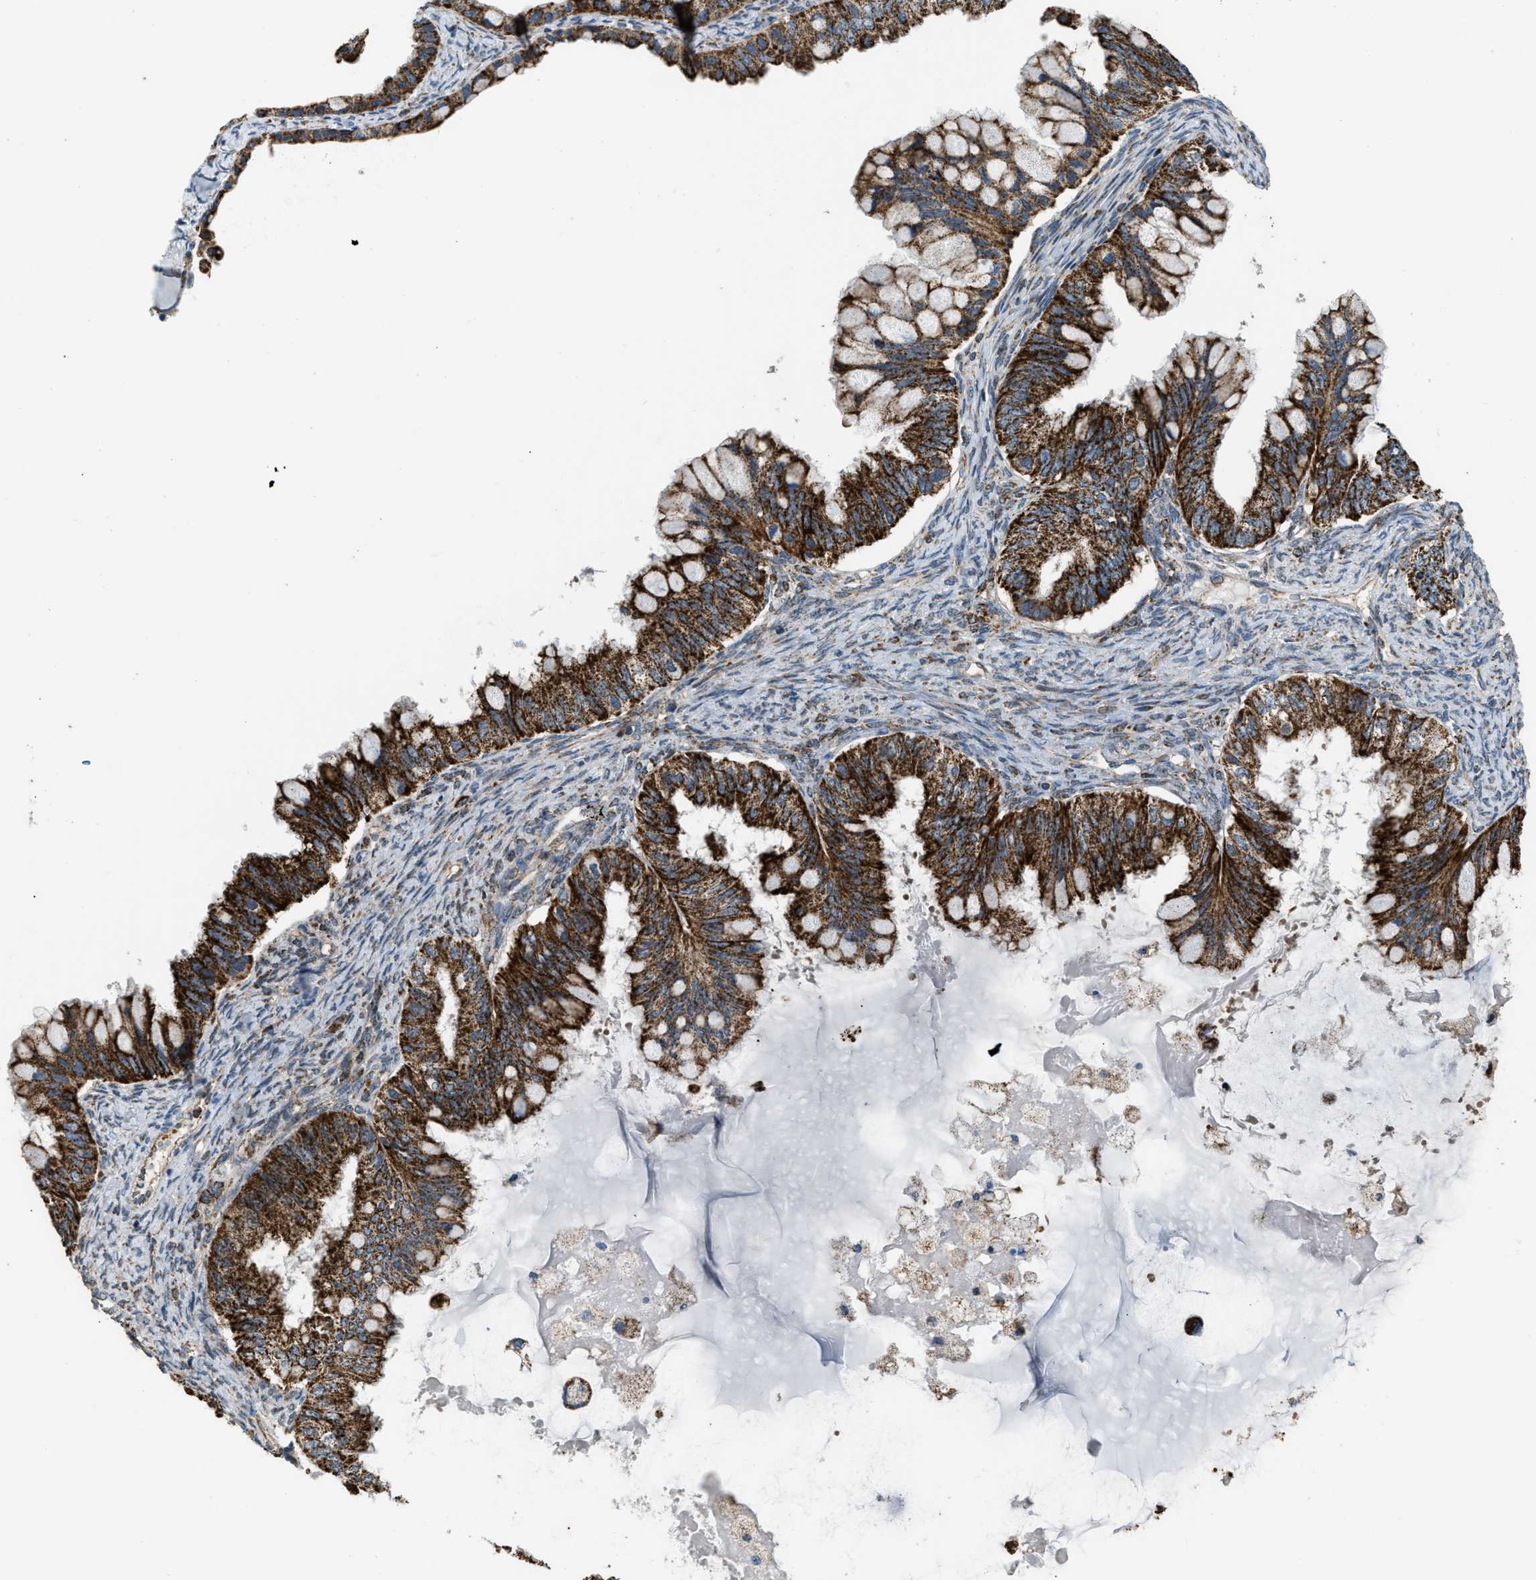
{"staining": {"intensity": "strong", "quantity": ">75%", "location": "cytoplasmic/membranous"}, "tissue": "ovarian cancer", "cell_type": "Tumor cells", "image_type": "cancer", "snomed": [{"axis": "morphology", "description": "Cystadenocarcinoma, mucinous, NOS"}, {"axis": "topography", "description": "Ovary"}], "caption": "Tumor cells reveal high levels of strong cytoplasmic/membranous positivity in about >75% of cells in human ovarian cancer (mucinous cystadenocarcinoma).", "gene": "ETFB", "patient": {"sex": "female", "age": 80}}